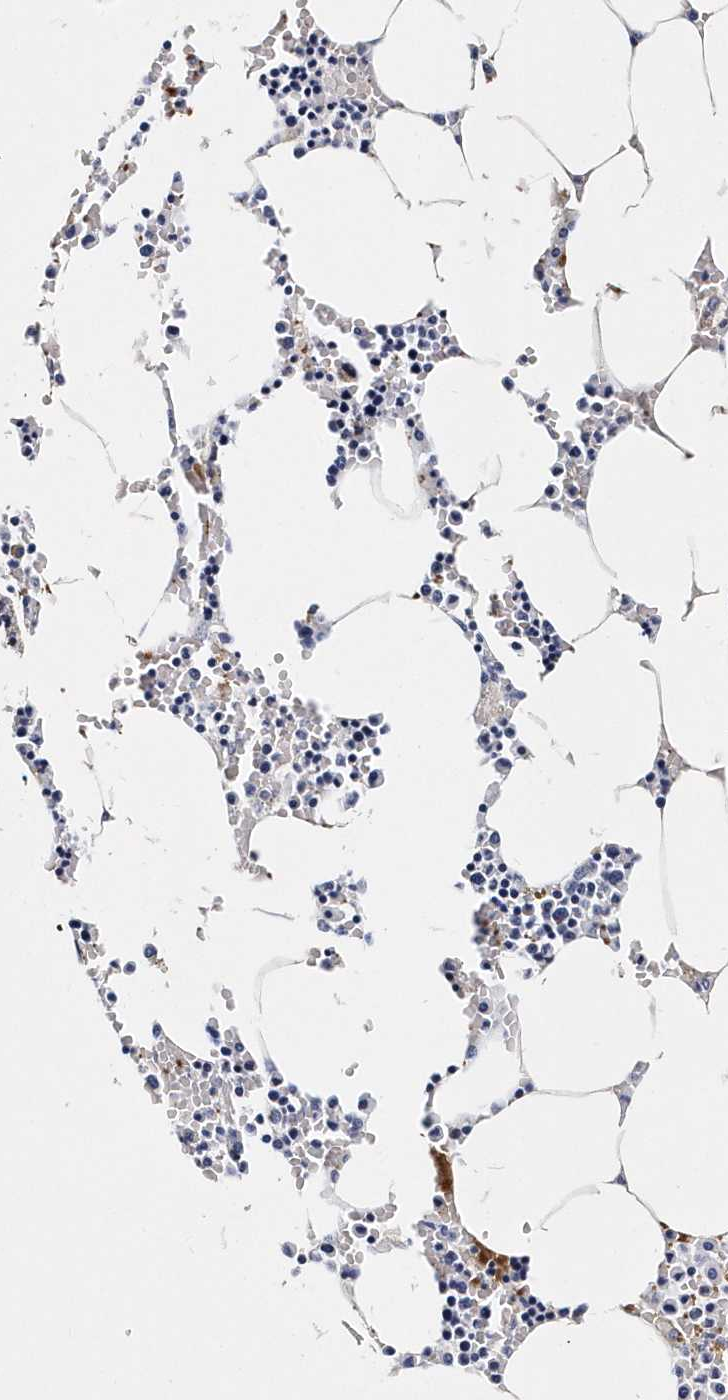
{"staining": {"intensity": "moderate", "quantity": "<25%", "location": "cytoplasmic/membranous"}, "tissue": "bone marrow", "cell_type": "Hematopoietic cells", "image_type": "normal", "snomed": [{"axis": "morphology", "description": "Normal tissue, NOS"}, {"axis": "topography", "description": "Bone marrow"}], "caption": "Bone marrow stained for a protein demonstrates moderate cytoplasmic/membranous positivity in hematopoietic cells. (brown staining indicates protein expression, while blue staining denotes nuclei).", "gene": "ITGA2B", "patient": {"sex": "male", "age": 70}}